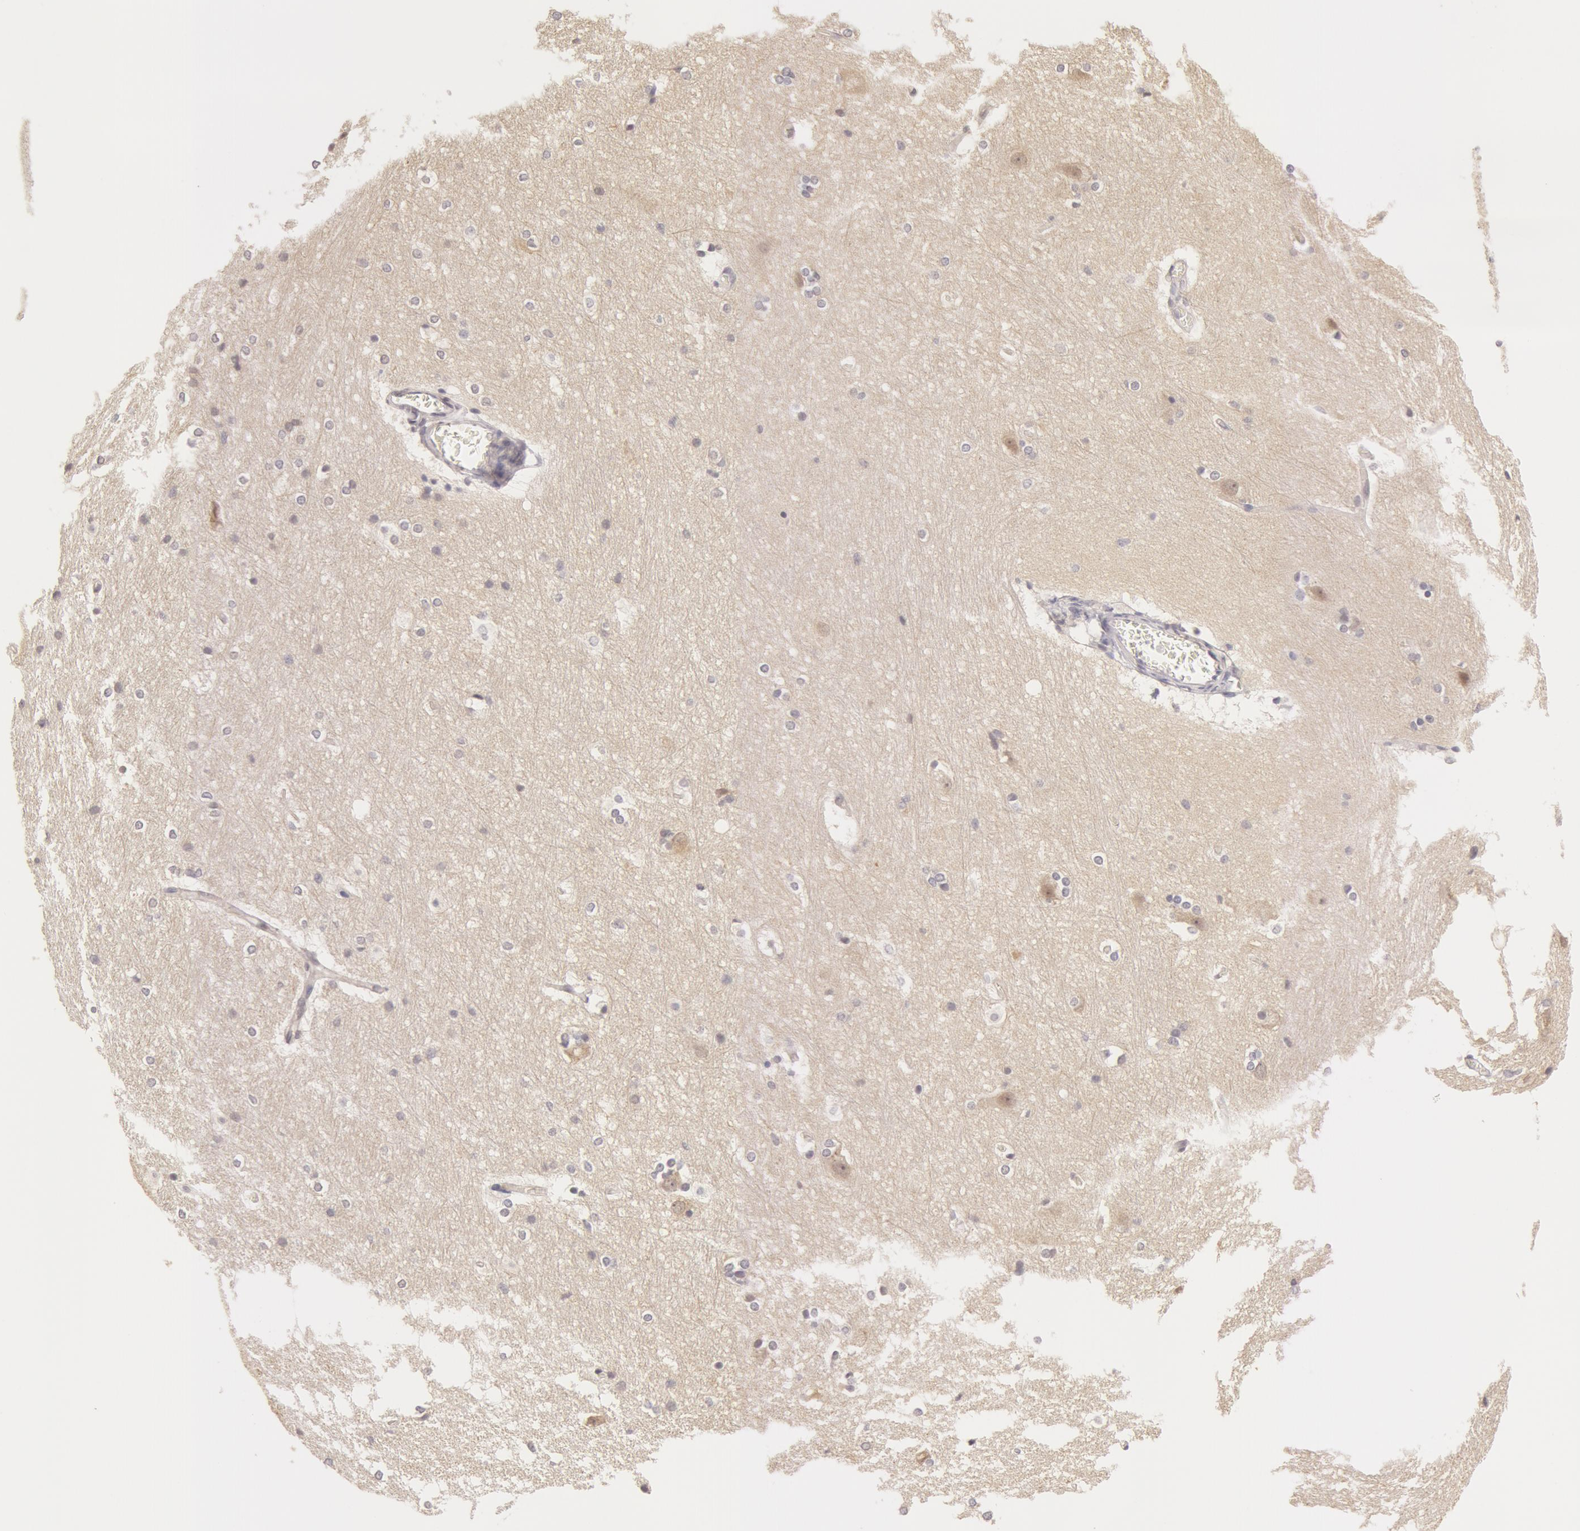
{"staining": {"intensity": "negative", "quantity": "none", "location": "none"}, "tissue": "hippocampus", "cell_type": "Glial cells", "image_type": "normal", "snomed": [{"axis": "morphology", "description": "Normal tissue, NOS"}, {"axis": "topography", "description": "Hippocampus"}], "caption": "High power microscopy image of an IHC photomicrograph of normal hippocampus, revealing no significant positivity in glial cells.", "gene": "ZNF597", "patient": {"sex": "female", "age": 19}}